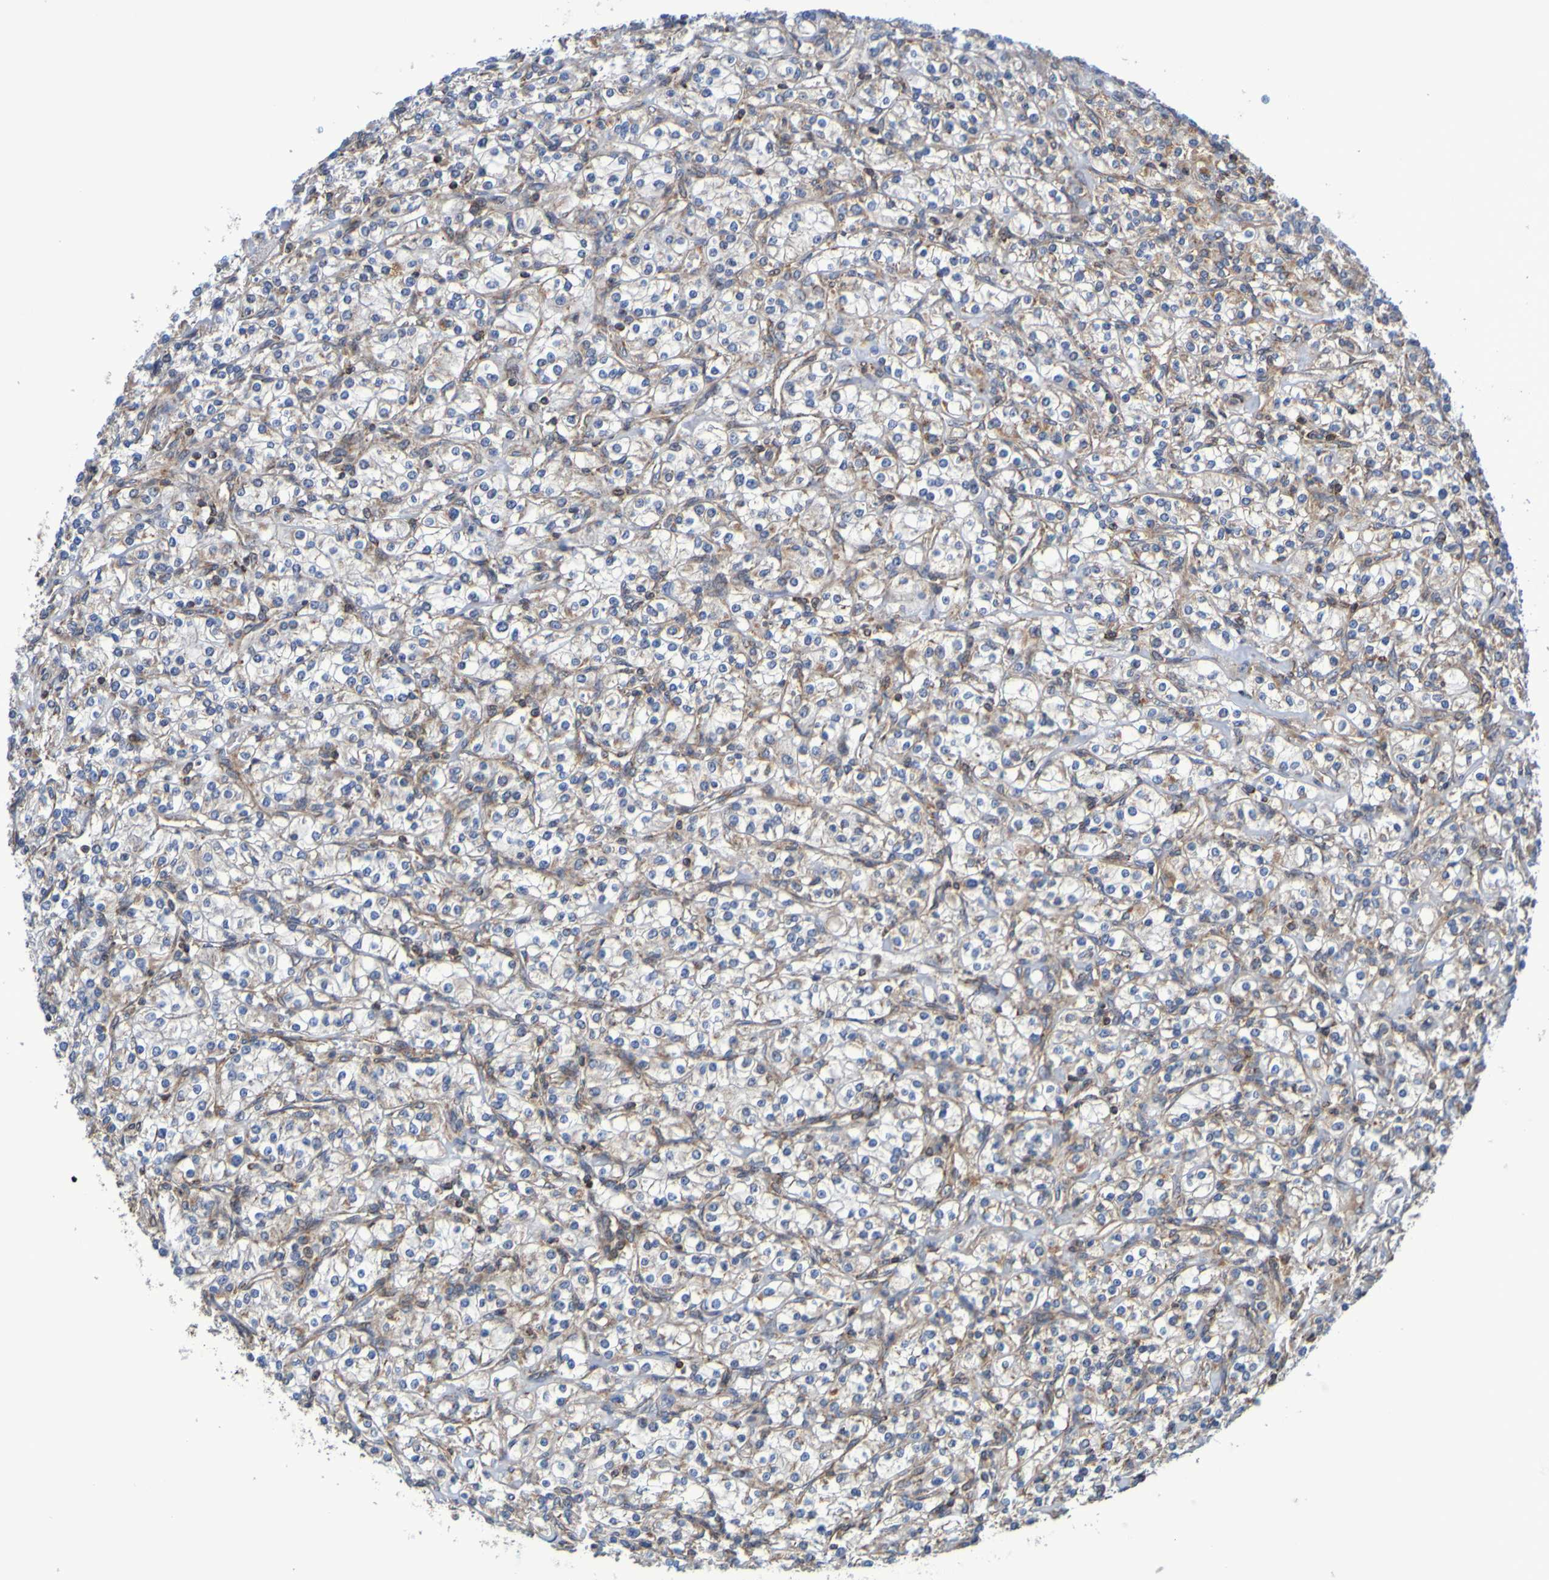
{"staining": {"intensity": "moderate", "quantity": ">75%", "location": "cytoplasmic/membranous"}, "tissue": "renal cancer", "cell_type": "Tumor cells", "image_type": "cancer", "snomed": [{"axis": "morphology", "description": "Adenocarcinoma, NOS"}, {"axis": "topography", "description": "Kidney"}], "caption": "Renal cancer (adenocarcinoma) tissue shows moderate cytoplasmic/membranous positivity in about >75% of tumor cells", "gene": "CCDC51", "patient": {"sex": "male", "age": 77}}